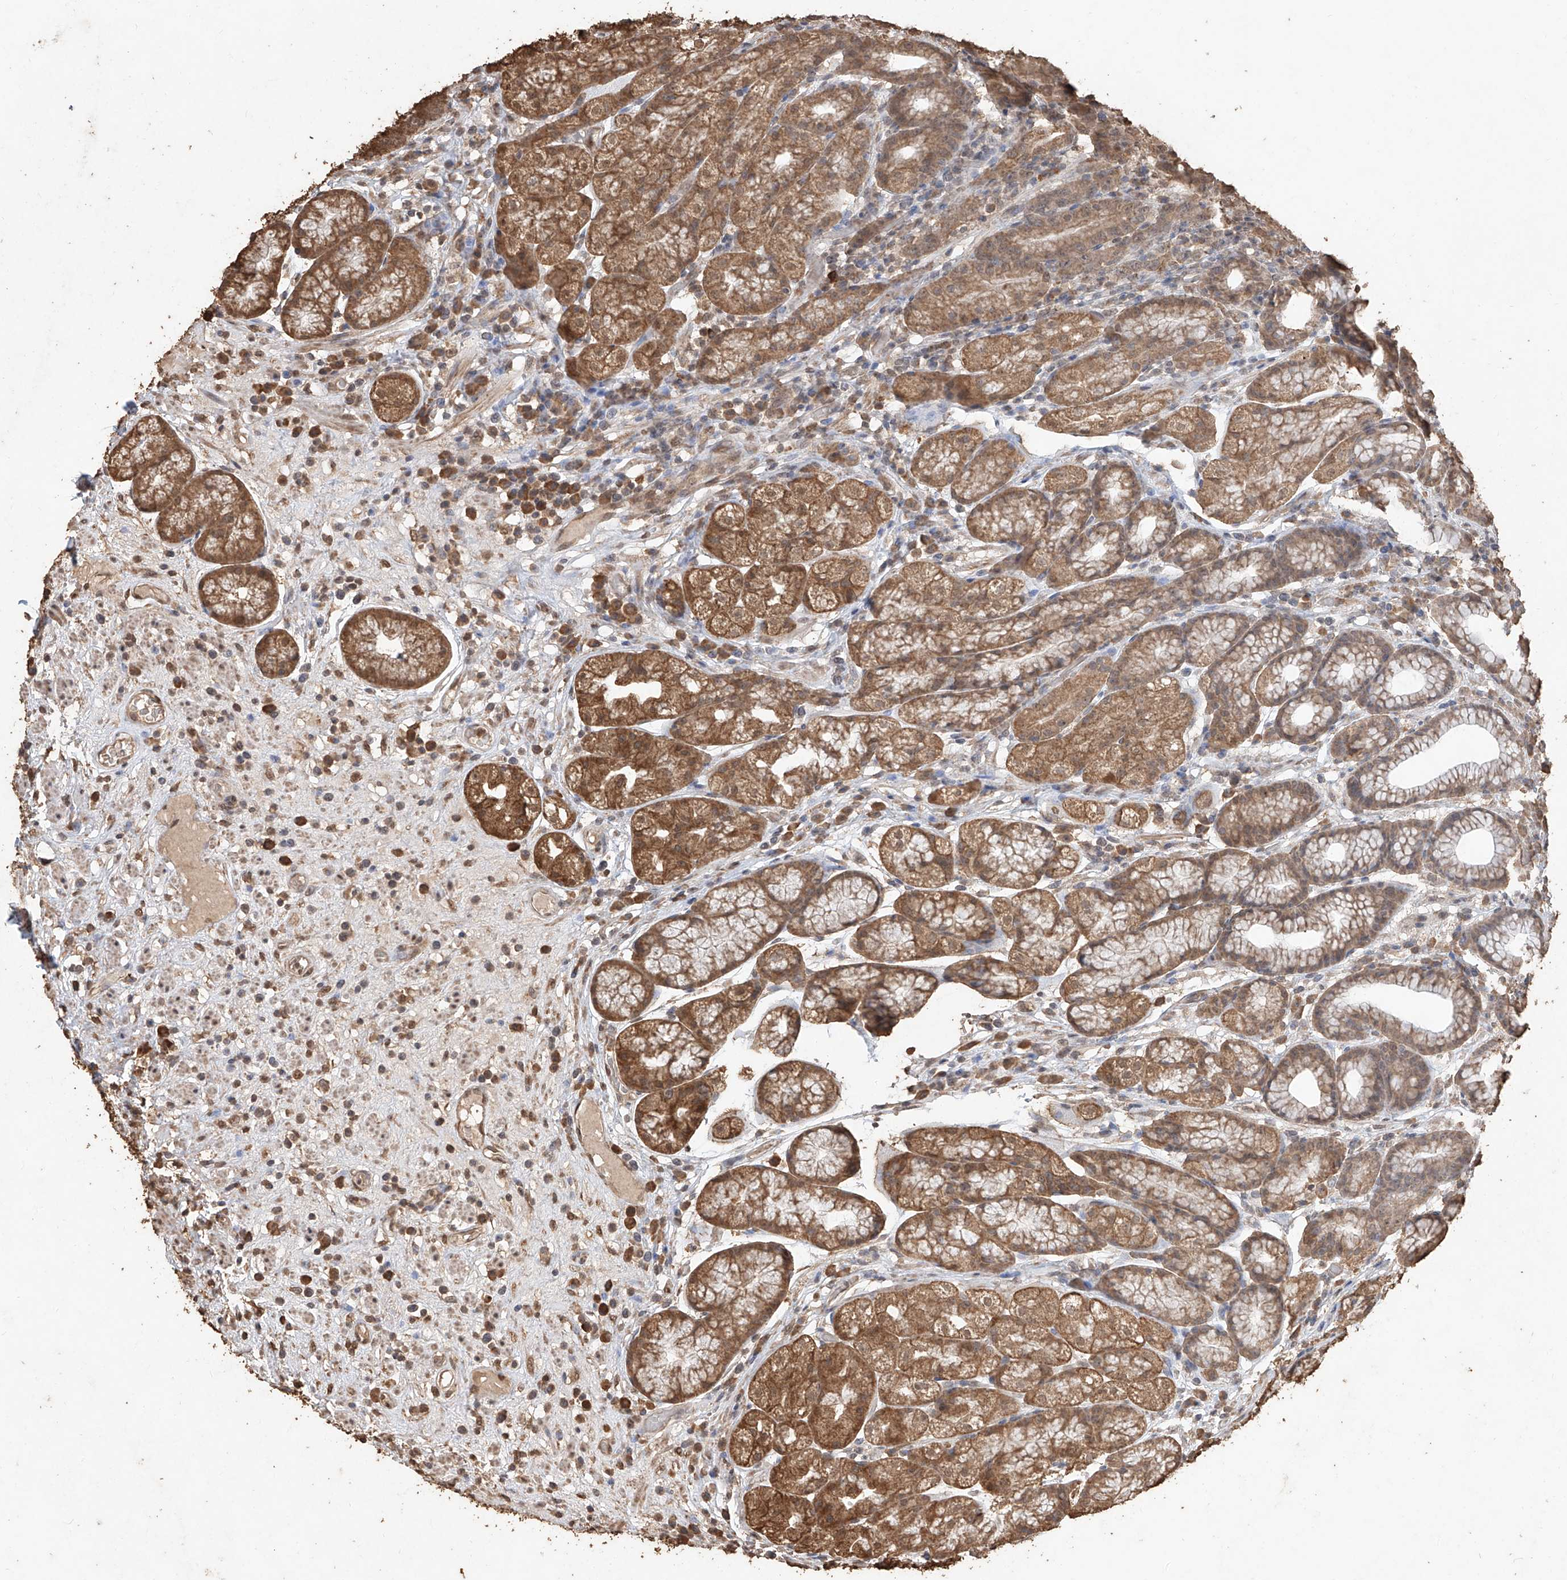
{"staining": {"intensity": "moderate", "quantity": ">75%", "location": "cytoplasmic/membranous"}, "tissue": "stomach", "cell_type": "Glandular cells", "image_type": "normal", "snomed": [{"axis": "morphology", "description": "Normal tissue, NOS"}, {"axis": "topography", "description": "Stomach"}], "caption": "A medium amount of moderate cytoplasmic/membranous expression is present in approximately >75% of glandular cells in benign stomach.", "gene": "ELOVL1", "patient": {"sex": "male", "age": 57}}